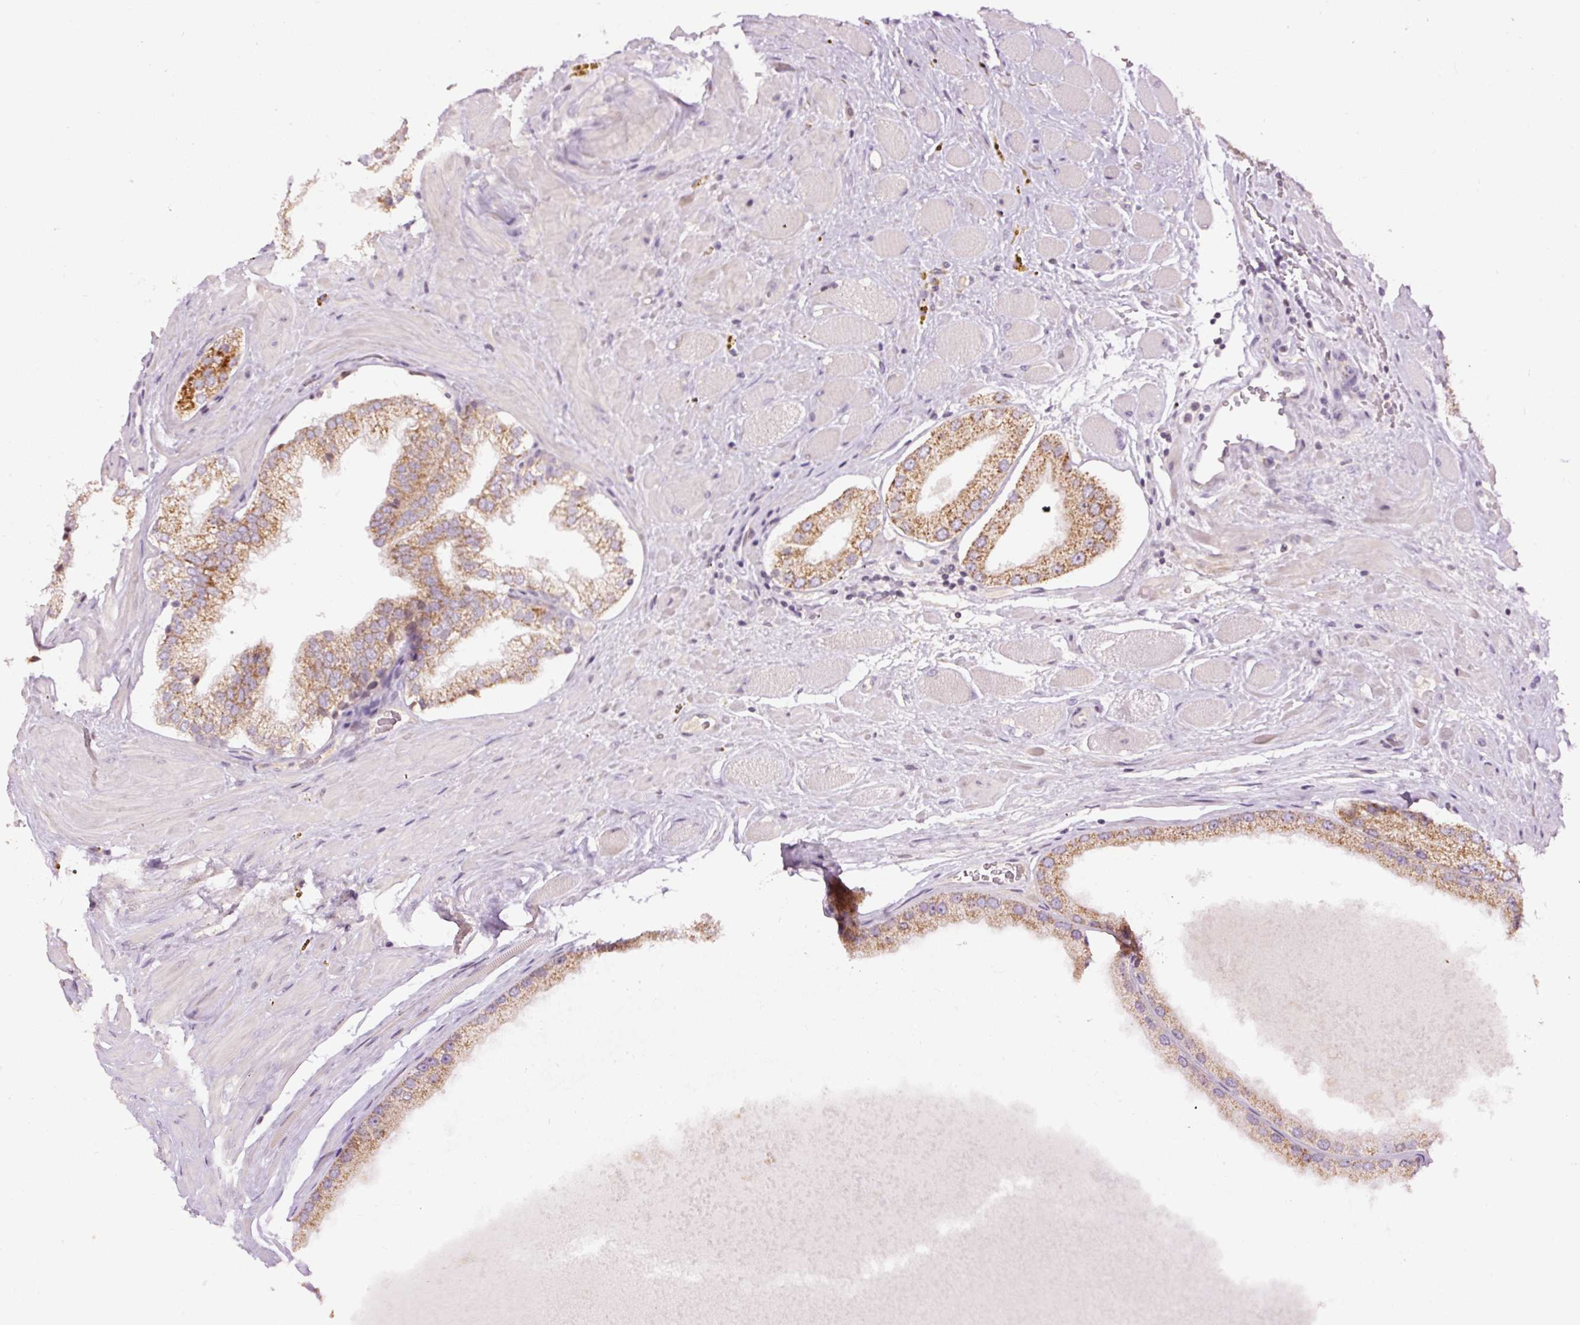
{"staining": {"intensity": "moderate", "quantity": ">75%", "location": "cytoplasmic/membranous"}, "tissue": "prostate cancer", "cell_type": "Tumor cells", "image_type": "cancer", "snomed": [{"axis": "morphology", "description": "Adenocarcinoma, Low grade"}, {"axis": "topography", "description": "Prostate"}], "caption": "Immunohistochemistry micrograph of prostate cancer (low-grade adenocarcinoma) stained for a protein (brown), which demonstrates medium levels of moderate cytoplasmic/membranous expression in approximately >75% of tumor cells.", "gene": "ABHD11", "patient": {"sex": "male", "age": 42}}